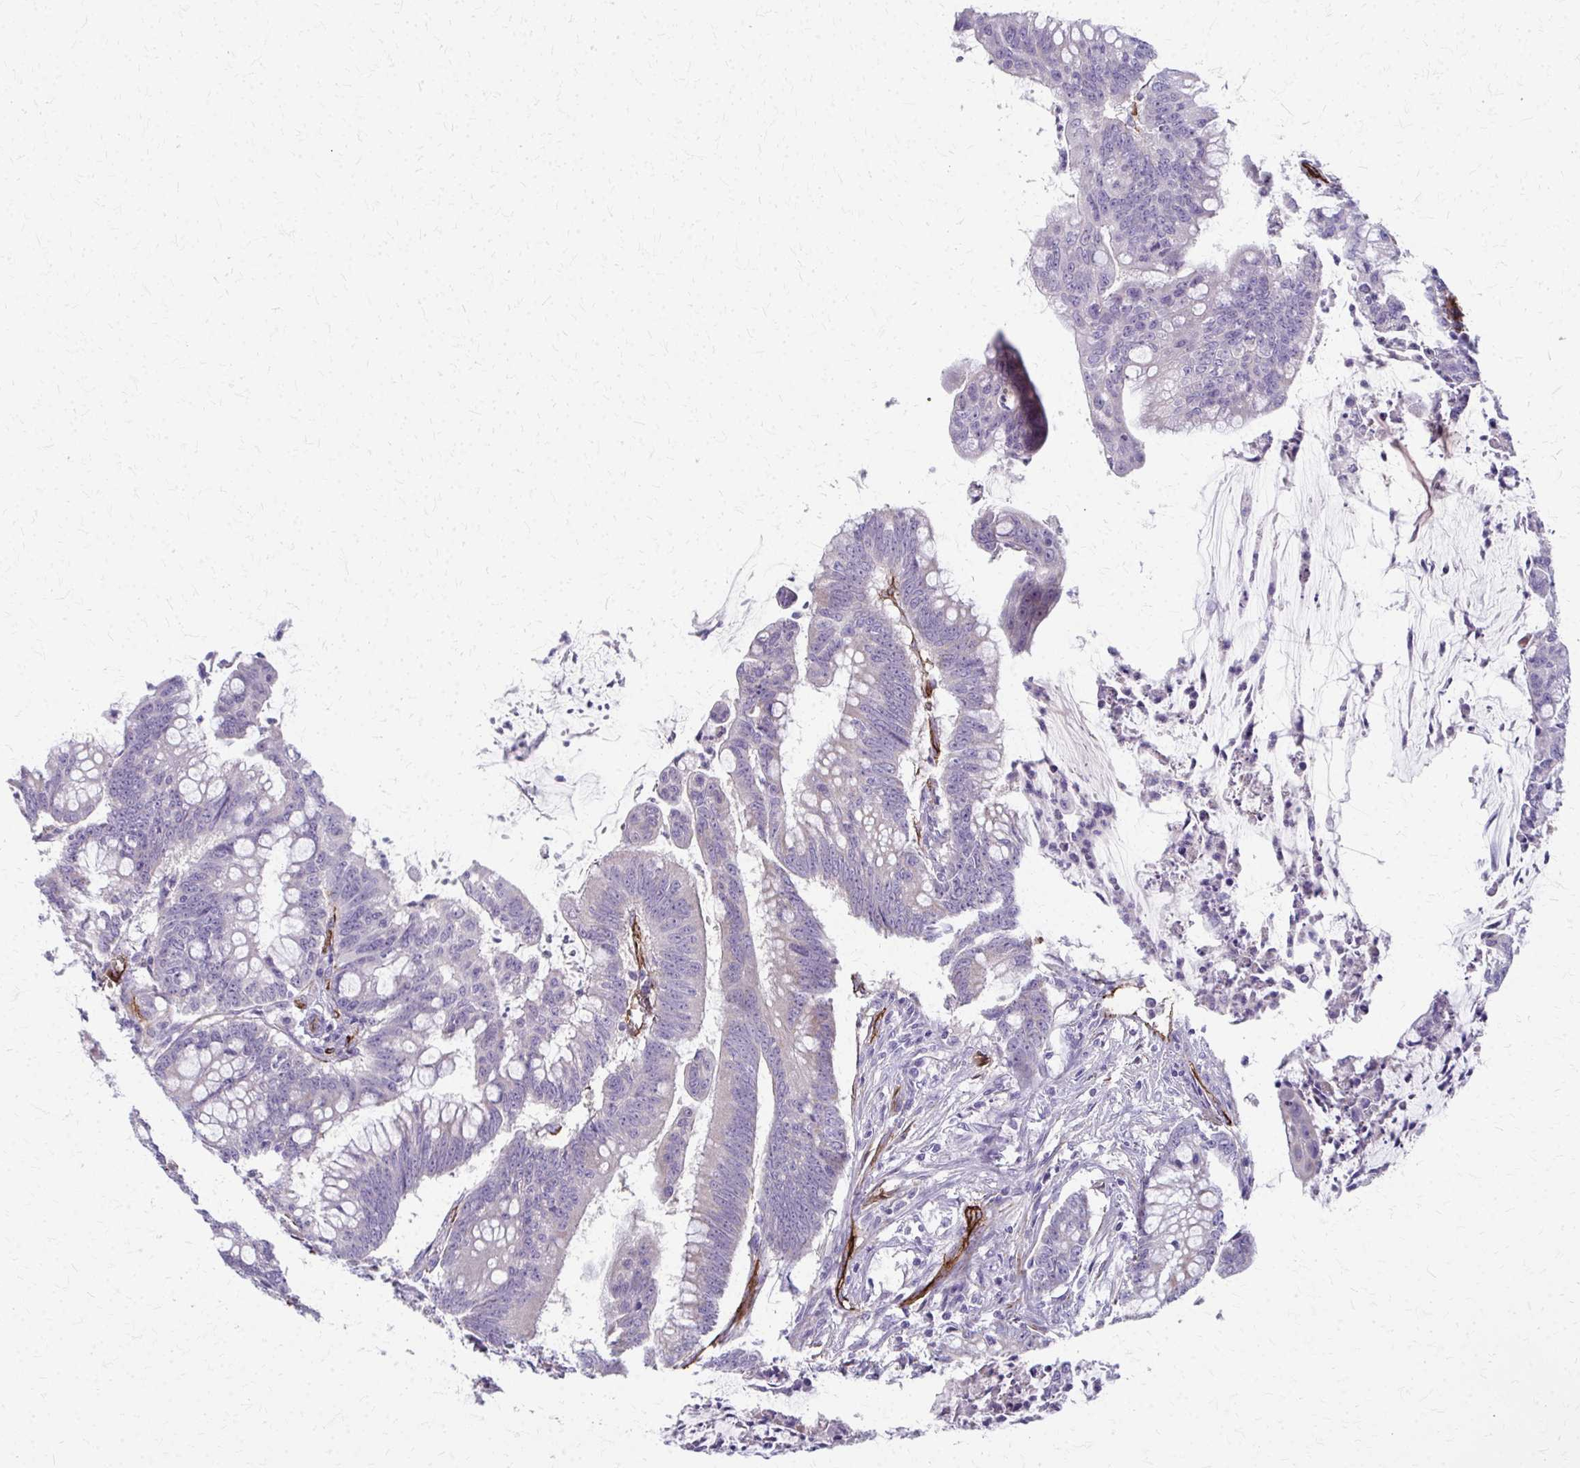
{"staining": {"intensity": "negative", "quantity": "none", "location": "none"}, "tissue": "colorectal cancer", "cell_type": "Tumor cells", "image_type": "cancer", "snomed": [{"axis": "morphology", "description": "Adenocarcinoma, NOS"}, {"axis": "topography", "description": "Colon"}], "caption": "The immunohistochemistry (IHC) image has no significant positivity in tumor cells of colorectal cancer tissue.", "gene": "ADIPOQ", "patient": {"sex": "male", "age": 62}}